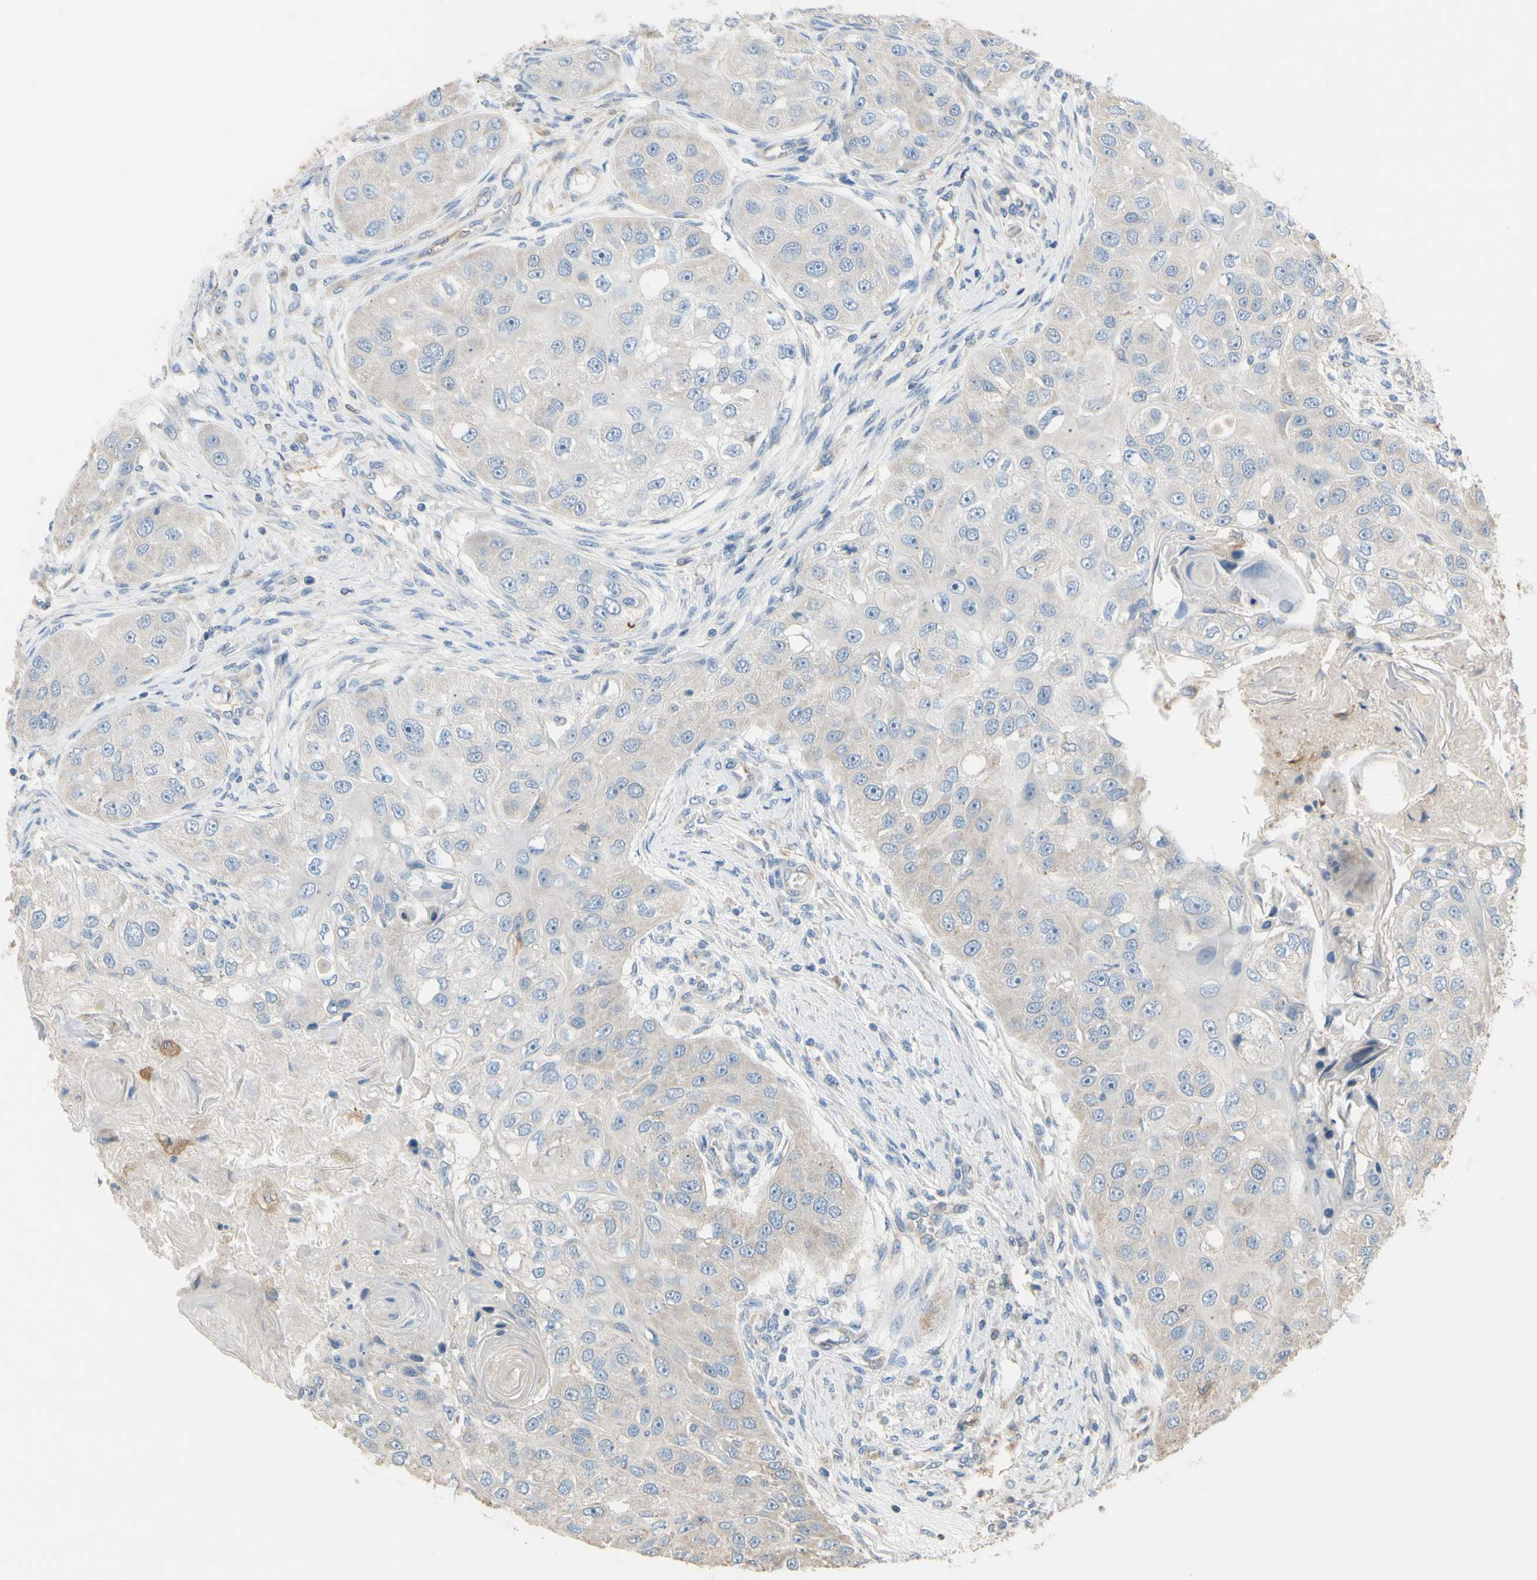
{"staining": {"intensity": "weak", "quantity": ">75%", "location": "cytoplasmic/membranous"}, "tissue": "head and neck cancer", "cell_type": "Tumor cells", "image_type": "cancer", "snomed": [{"axis": "morphology", "description": "Normal tissue, NOS"}, {"axis": "morphology", "description": "Squamous cell carcinoma, NOS"}, {"axis": "topography", "description": "Skeletal muscle"}, {"axis": "topography", "description": "Head-Neck"}], "caption": "The histopathology image demonstrates staining of head and neck cancer, revealing weak cytoplasmic/membranous protein positivity (brown color) within tumor cells. (DAB (3,3'-diaminobenzidine) = brown stain, brightfield microscopy at high magnification).", "gene": "ALDH1A2", "patient": {"sex": "male", "age": 51}}